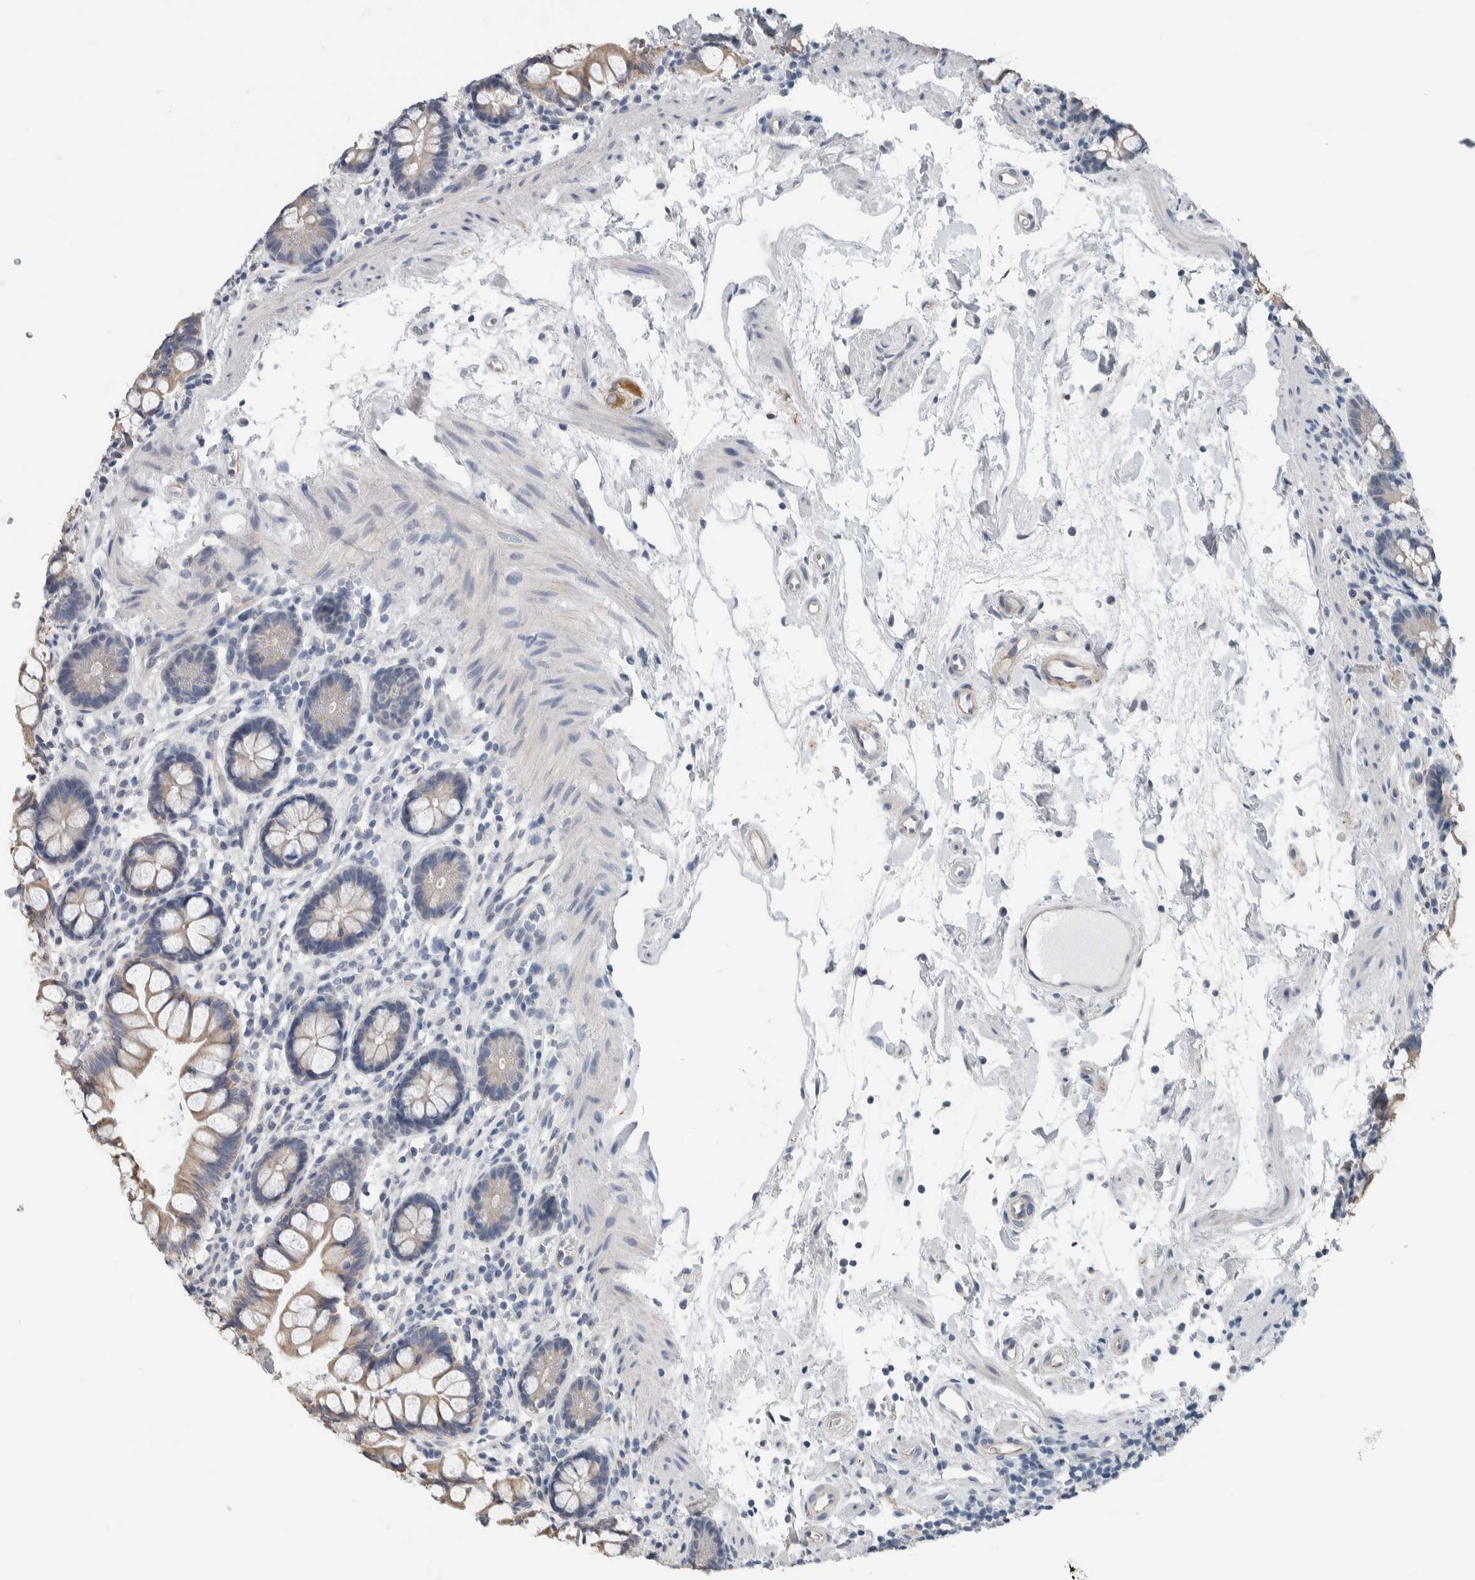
{"staining": {"intensity": "weak", "quantity": "<25%", "location": "cytoplasmic/membranous"}, "tissue": "small intestine", "cell_type": "Glandular cells", "image_type": "normal", "snomed": [{"axis": "morphology", "description": "Normal tissue, NOS"}, {"axis": "topography", "description": "Small intestine"}], "caption": "Protein analysis of unremarkable small intestine exhibits no significant staining in glandular cells.", "gene": "NEFM", "patient": {"sex": "female", "age": 84}}